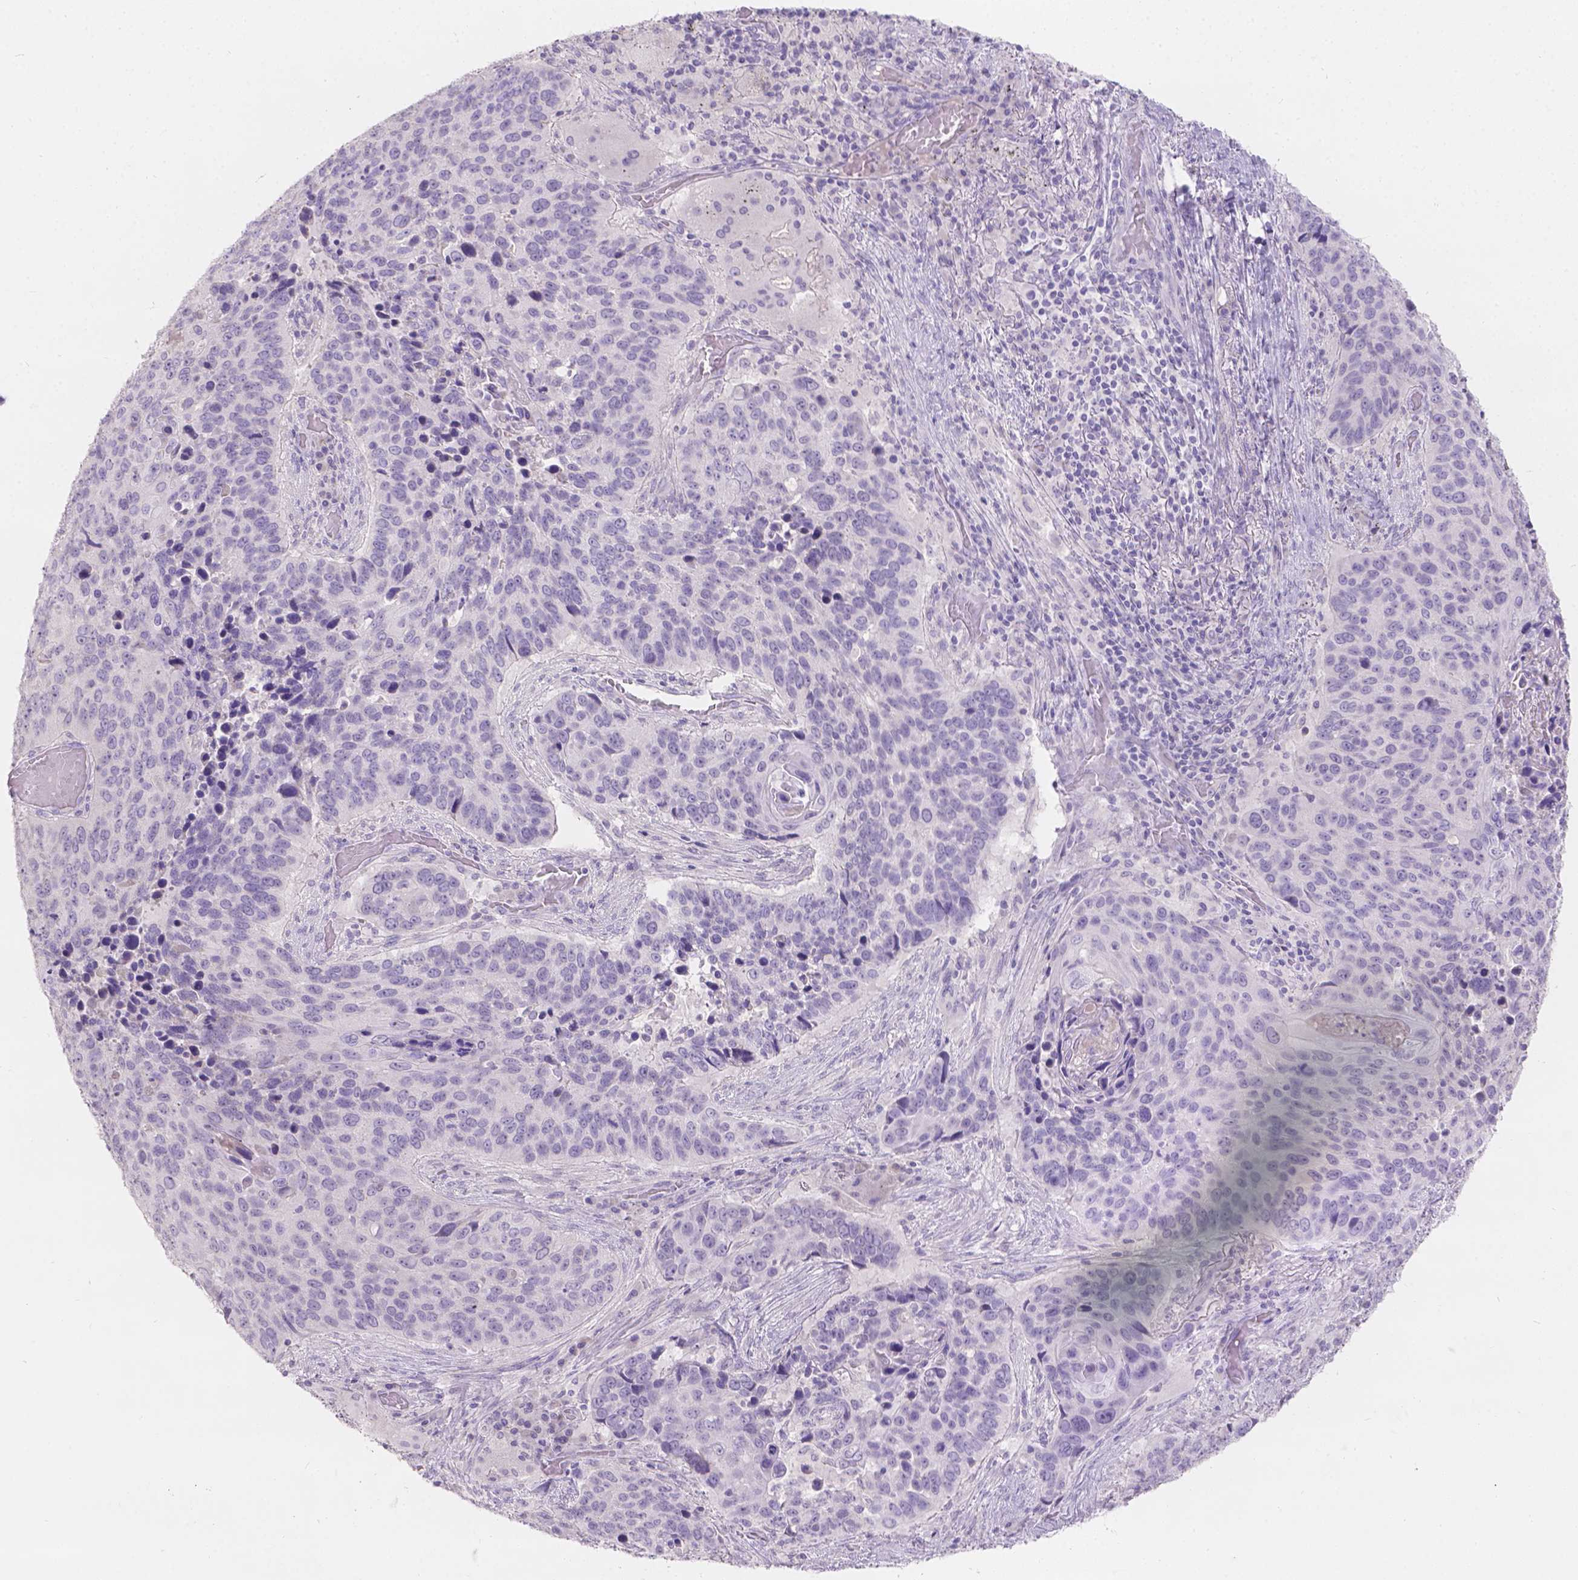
{"staining": {"intensity": "negative", "quantity": "none", "location": "none"}, "tissue": "lung cancer", "cell_type": "Tumor cells", "image_type": "cancer", "snomed": [{"axis": "morphology", "description": "Squamous cell carcinoma, NOS"}, {"axis": "topography", "description": "Lung"}], "caption": "This is a histopathology image of IHC staining of squamous cell carcinoma (lung), which shows no staining in tumor cells. Brightfield microscopy of immunohistochemistry (IHC) stained with DAB (3,3'-diaminobenzidine) (brown) and hematoxylin (blue), captured at high magnification.", "gene": "HTN3", "patient": {"sex": "male", "age": 68}}